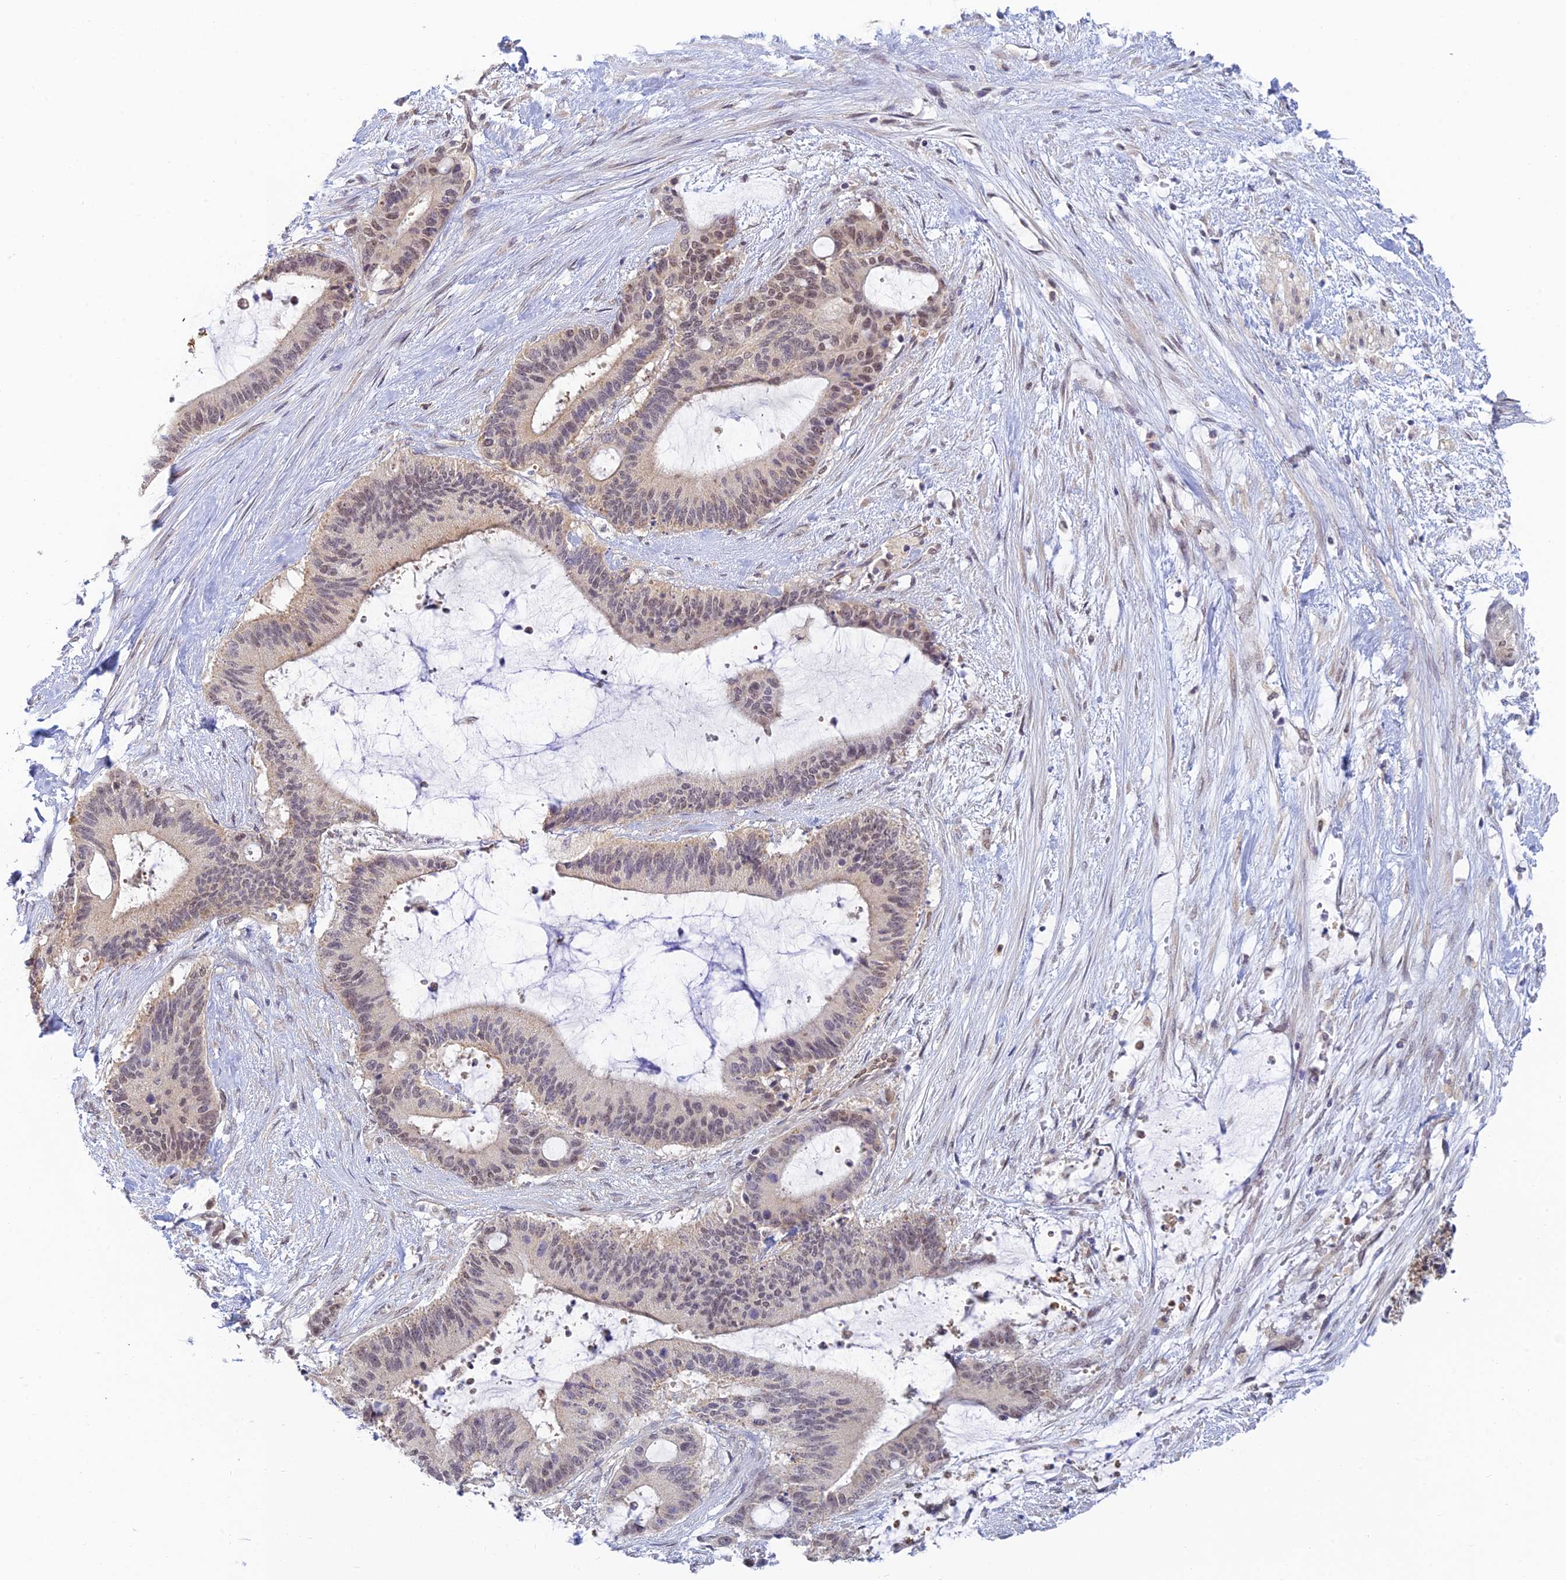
{"staining": {"intensity": "moderate", "quantity": "<25%", "location": "nuclear"}, "tissue": "liver cancer", "cell_type": "Tumor cells", "image_type": "cancer", "snomed": [{"axis": "morphology", "description": "Normal tissue, NOS"}, {"axis": "morphology", "description": "Cholangiocarcinoma"}, {"axis": "topography", "description": "Liver"}, {"axis": "topography", "description": "Peripheral nerve tissue"}], "caption": "Human liver cancer (cholangiocarcinoma) stained with a brown dye exhibits moderate nuclear positive staining in about <25% of tumor cells.", "gene": "SKIC8", "patient": {"sex": "female", "age": 73}}